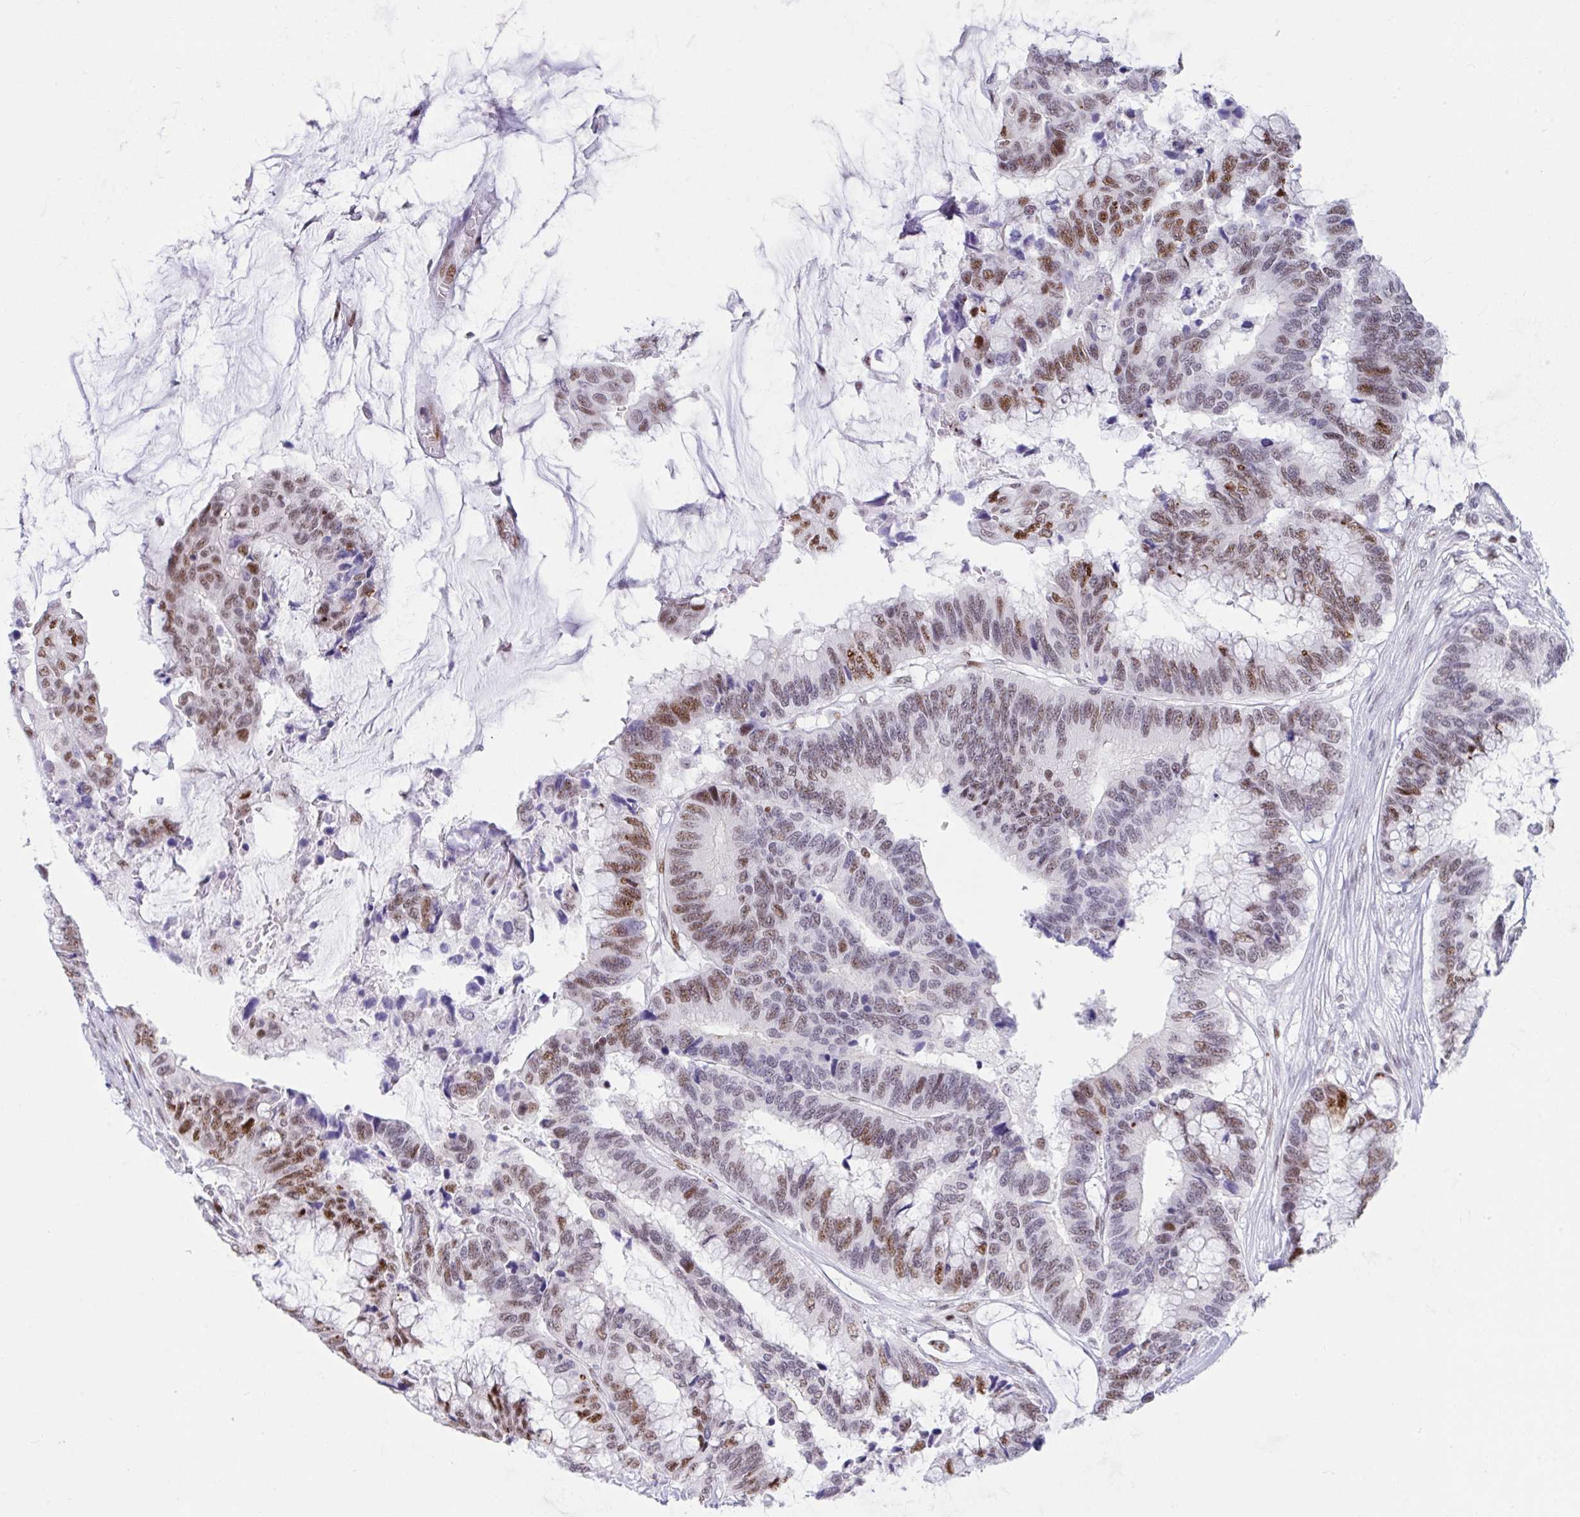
{"staining": {"intensity": "moderate", "quantity": "25%-75%", "location": "nuclear"}, "tissue": "colorectal cancer", "cell_type": "Tumor cells", "image_type": "cancer", "snomed": [{"axis": "morphology", "description": "Adenocarcinoma, NOS"}, {"axis": "topography", "description": "Rectum"}], "caption": "Colorectal adenocarcinoma stained for a protein (brown) exhibits moderate nuclear positive positivity in about 25%-75% of tumor cells.", "gene": "IKZF2", "patient": {"sex": "female", "age": 59}}